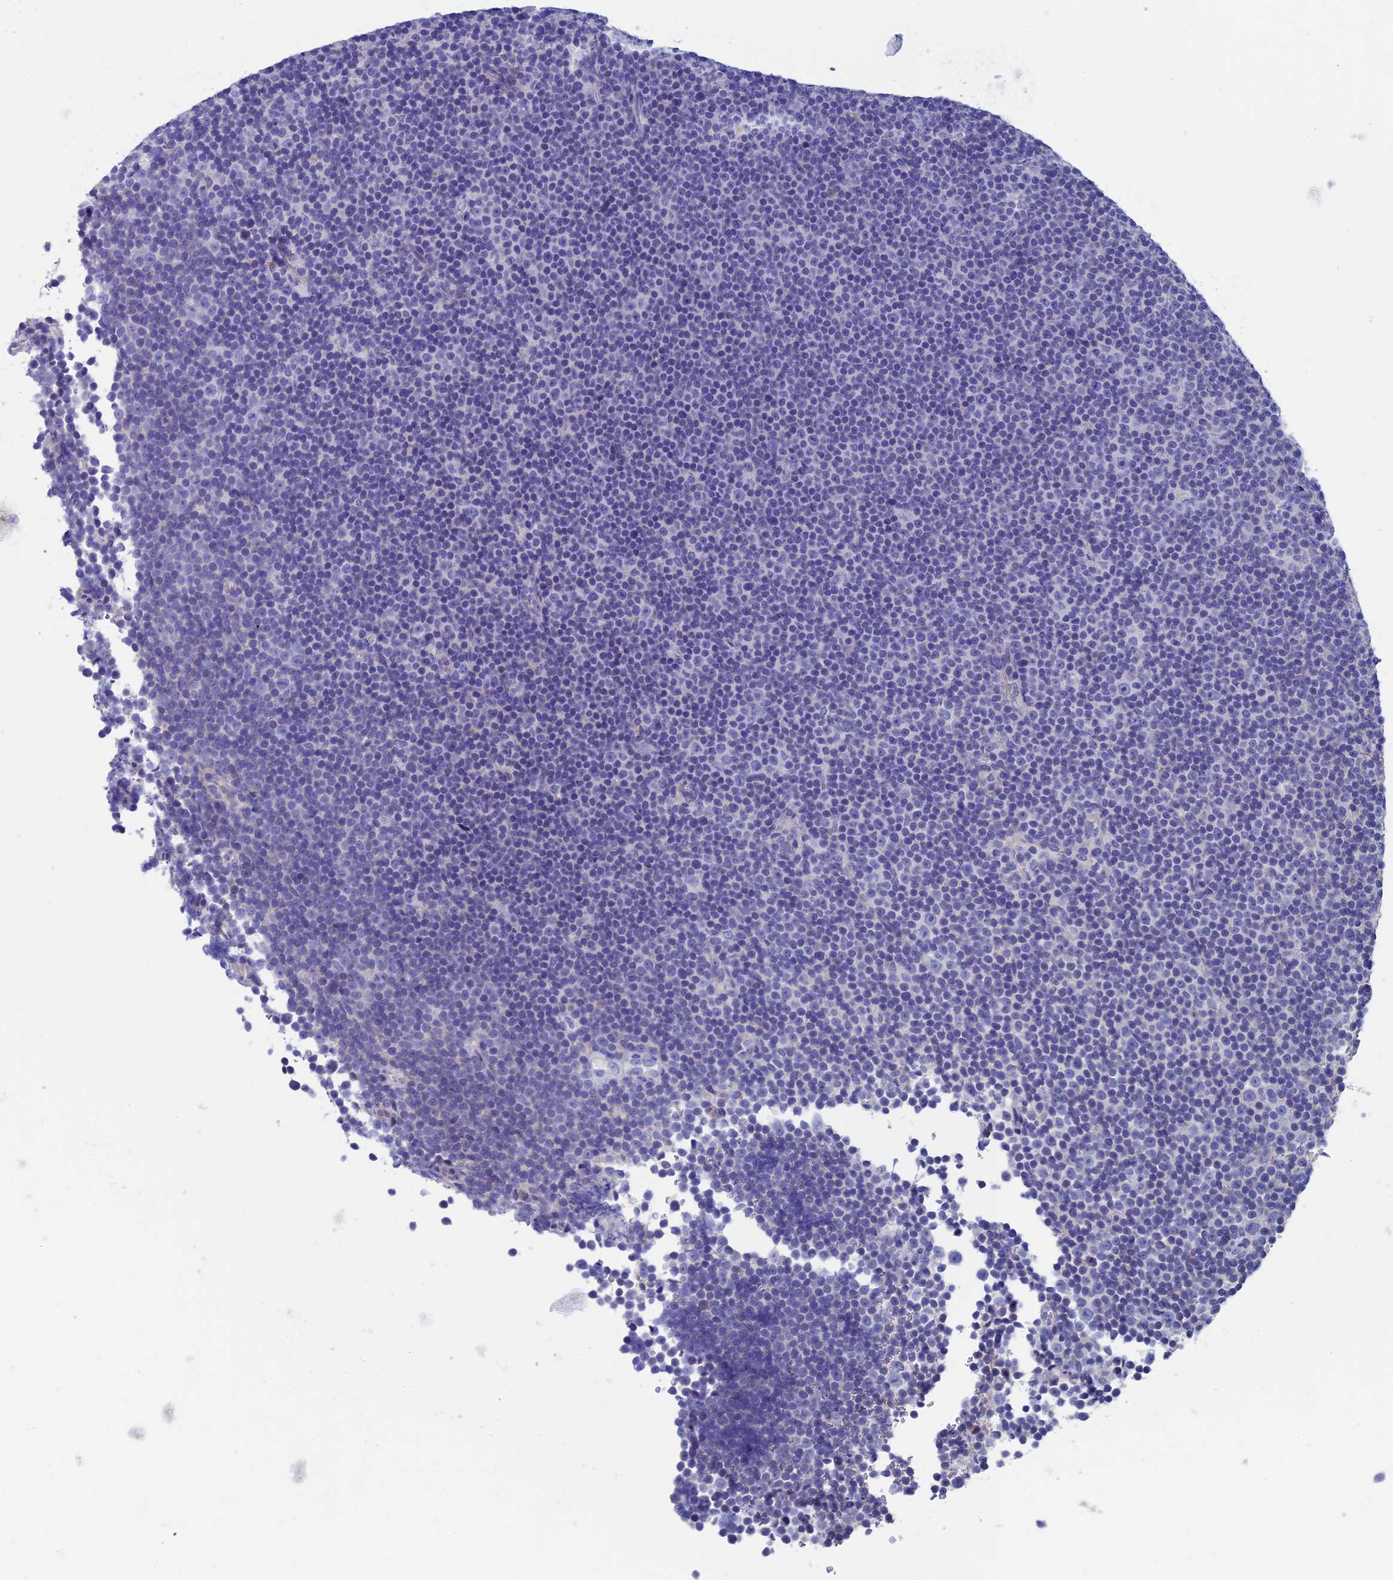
{"staining": {"intensity": "negative", "quantity": "none", "location": "none"}, "tissue": "lymphoma", "cell_type": "Tumor cells", "image_type": "cancer", "snomed": [{"axis": "morphology", "description": "Malignant lymphoma, non-Hodgkin's type, Low grade"}, {"axis": "topography", "description": "Lymph node"}], "caption": "An image of human lymphoma is negative for staining in tumor cells.", "gene": "ADH7", "patient": {"sex": "female", "age": 67}}